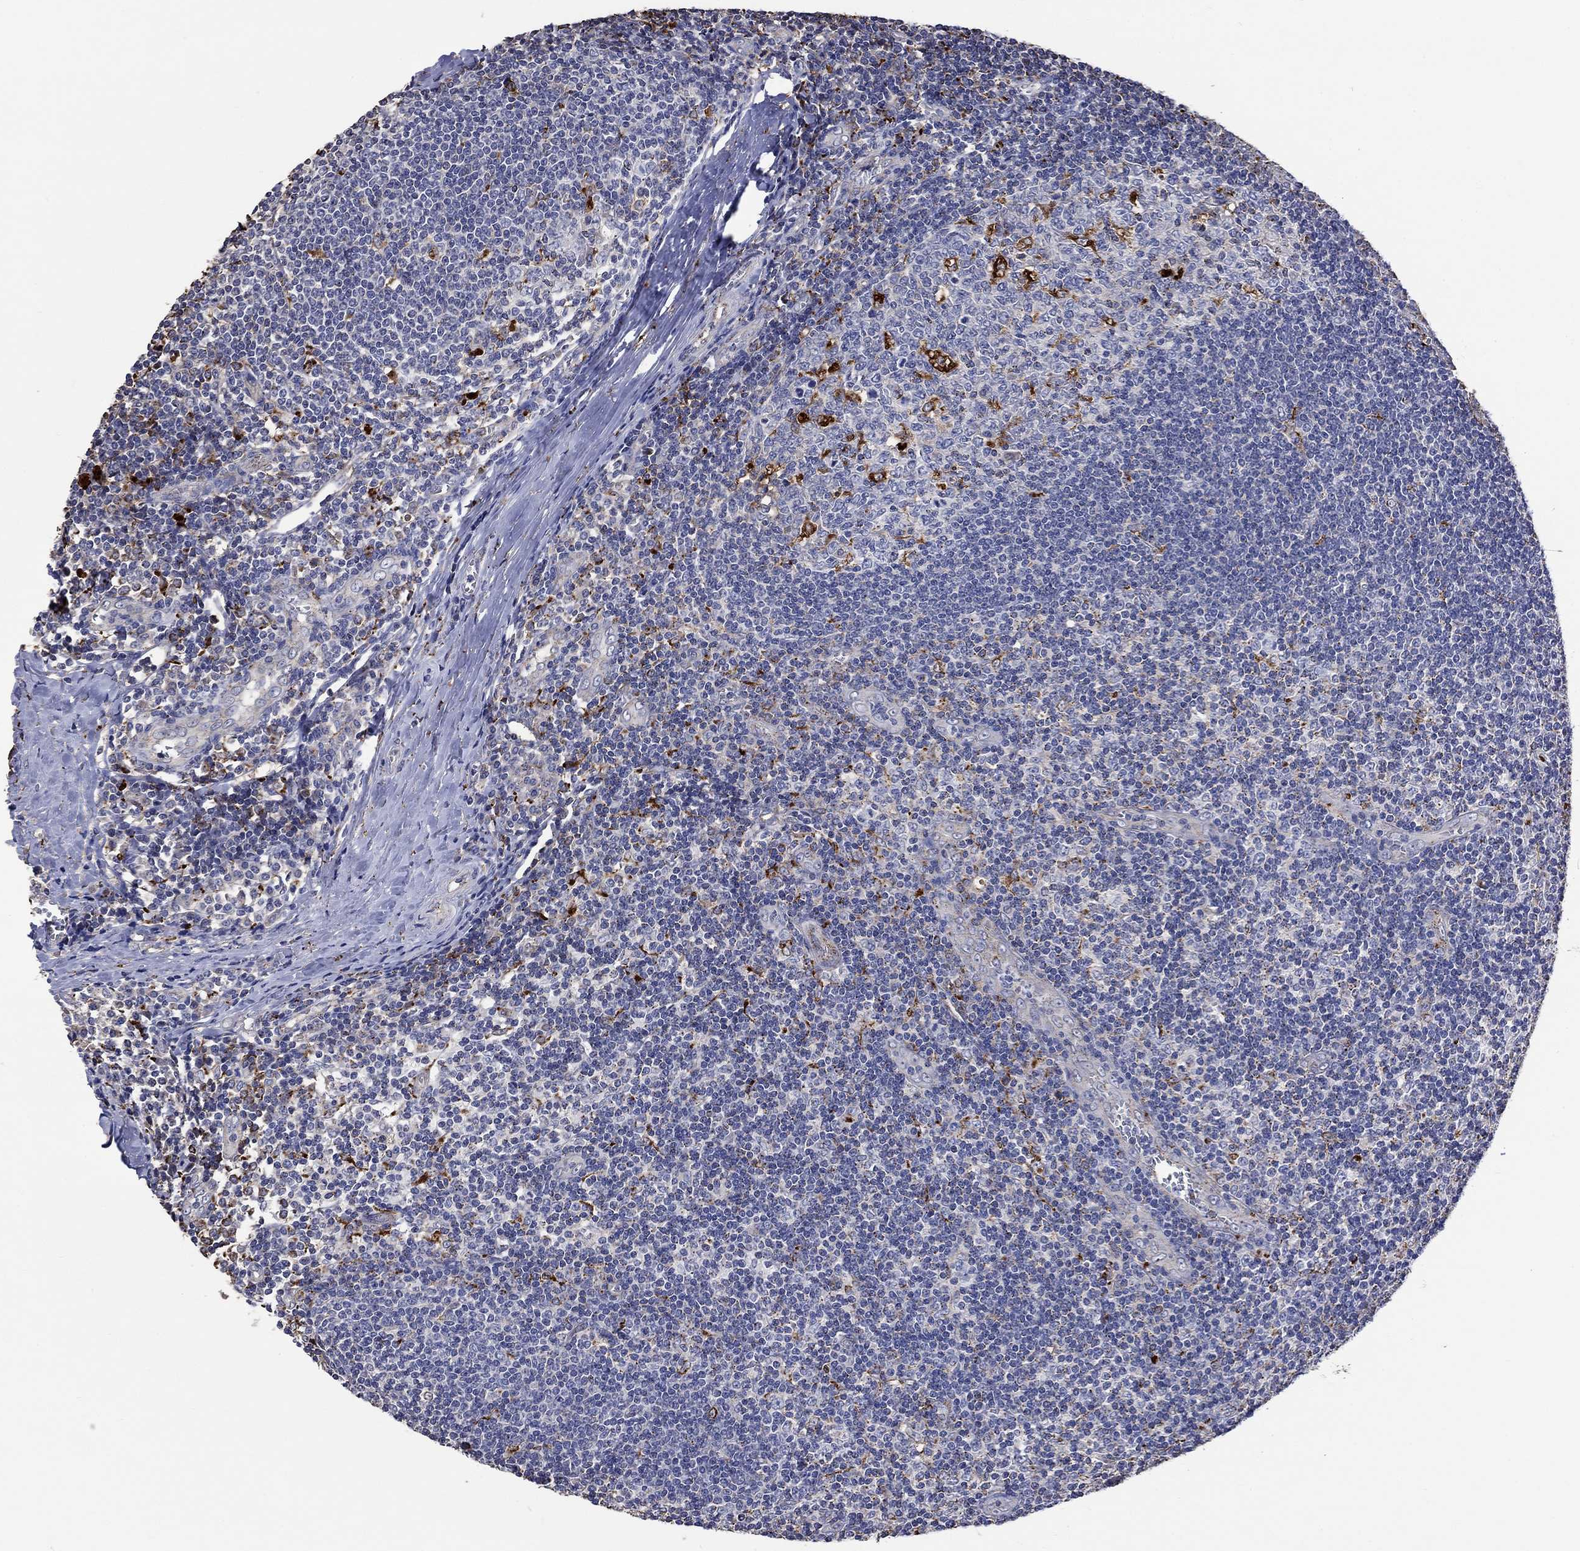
{"staining": {"intensity": "strong", "quantity": "<25%", "location": "cytoplasmic/membranous"}, "tissue": "tonsil", "cell_type": "Germinal center cells", "image_type": "normal", "snomed": [{"axis": "morphology", "description": "Normal tissue, NOS"}, {"axis": "topography", "description": "Tonsil"}], "caption": "This image shows unremarkable tonsil stained with immunohistochemistry to label a protein in brown. The cytoplasmic/membranous of germinal center cells show strong positivity for the protein. Nuclei are counter-stained blue.", "gene": "CTSB", "patient": {"sex": "male", "age": 33}}